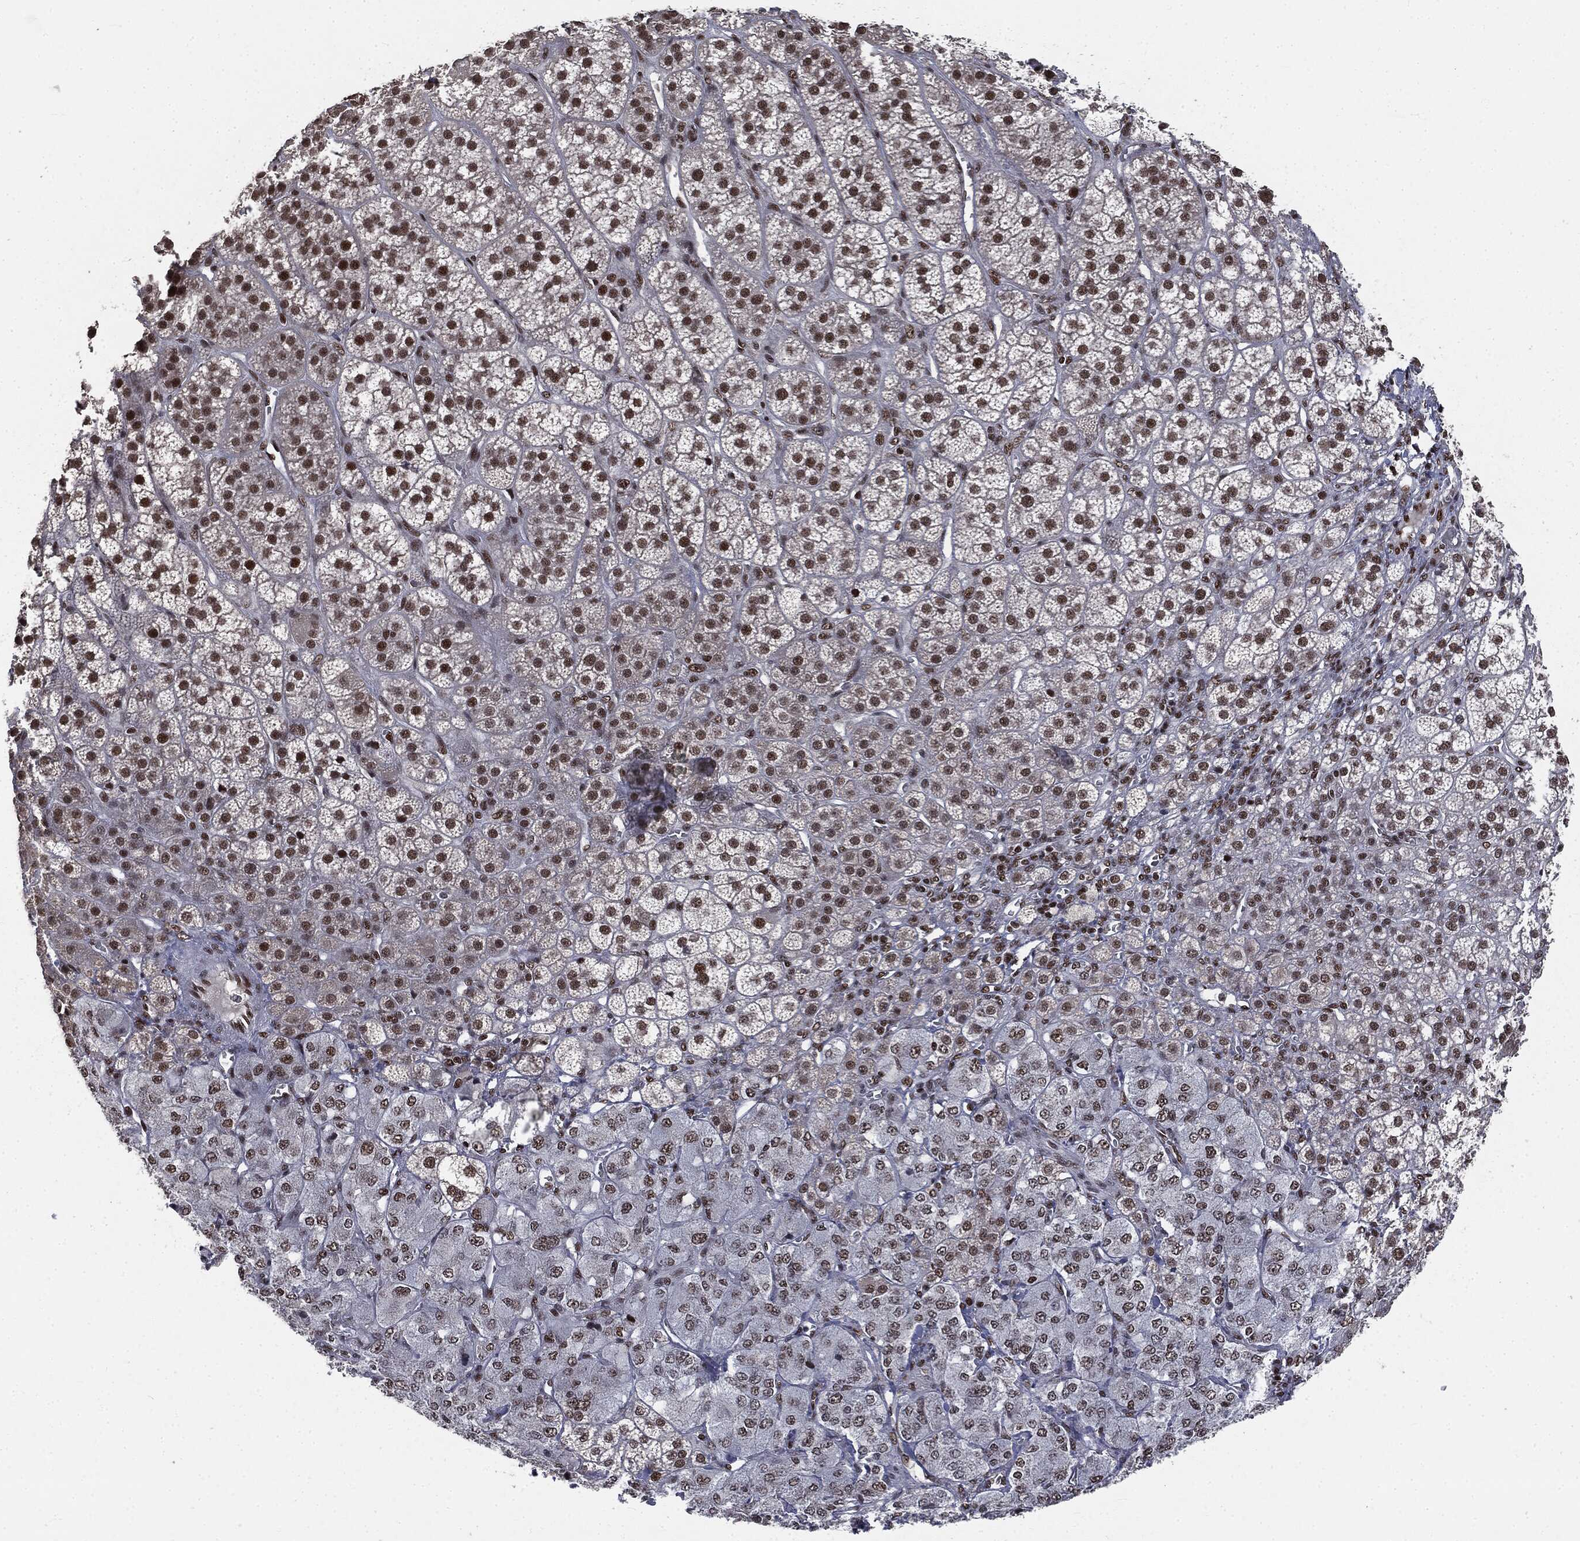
{"staining": {"intensity": "strong", "quantity": ">75%", "location": "nuclear"}, "tissue": "adrenal gland", "cell_type": "Glandular cells", "image_type": "normal", "snomed": [{"axis": "morphology", "description": "Normal tissue, NOS"}, {"axis": "topography", "description": "Adrenal gland"}], "caption": "Benign adrenal gland demonstrates strong nuclear staining in approximately >75% of glandular cells.", "gene": "DPH2", "patient": {"sex": "female", "age": 60}}